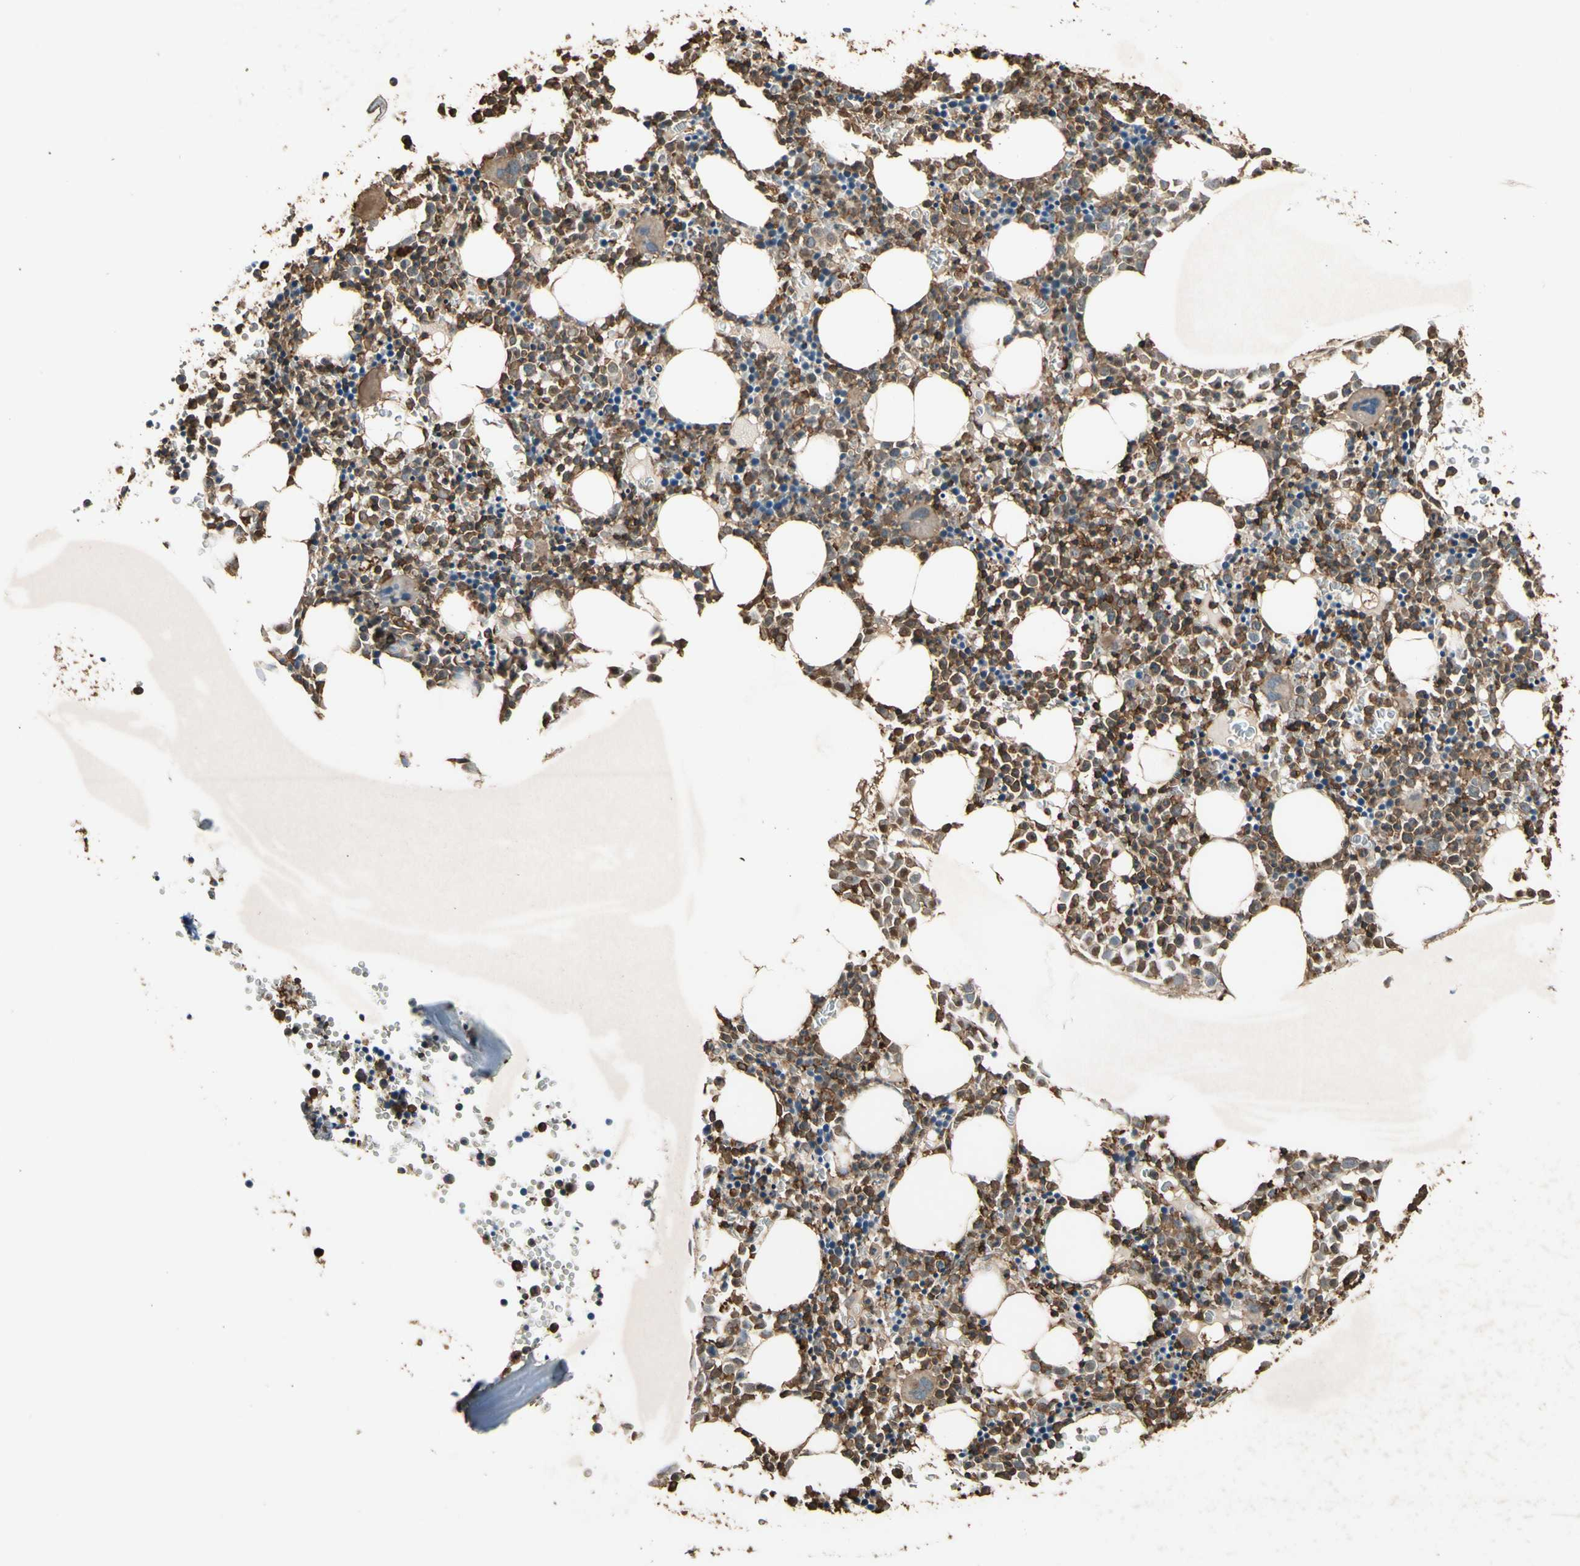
{"staining": {"intensity": "strong", "quantity": "25%-75%", "location": "cytoplasmic/membranous"}, "tissue": "bone marrow", "cell_type": "Hematopoietic cells", "image_type": "normal", "snomed": [{"axis": "morphology", "description": "Normal tissue, NOS"}, {"axis": "morphology", "description": "Inflammation, NOS"}, {"axis": "topography", "description": "Bone marrow"}], "caption": "The histopathology image exhibits staining of benign bone marrow, revealing strong cytoplasmic/membranous protein expression (brown color) within hematopoietic cells.", "gene": "TNFSF13B", "patient": {"sex": "female", "age": 17}}